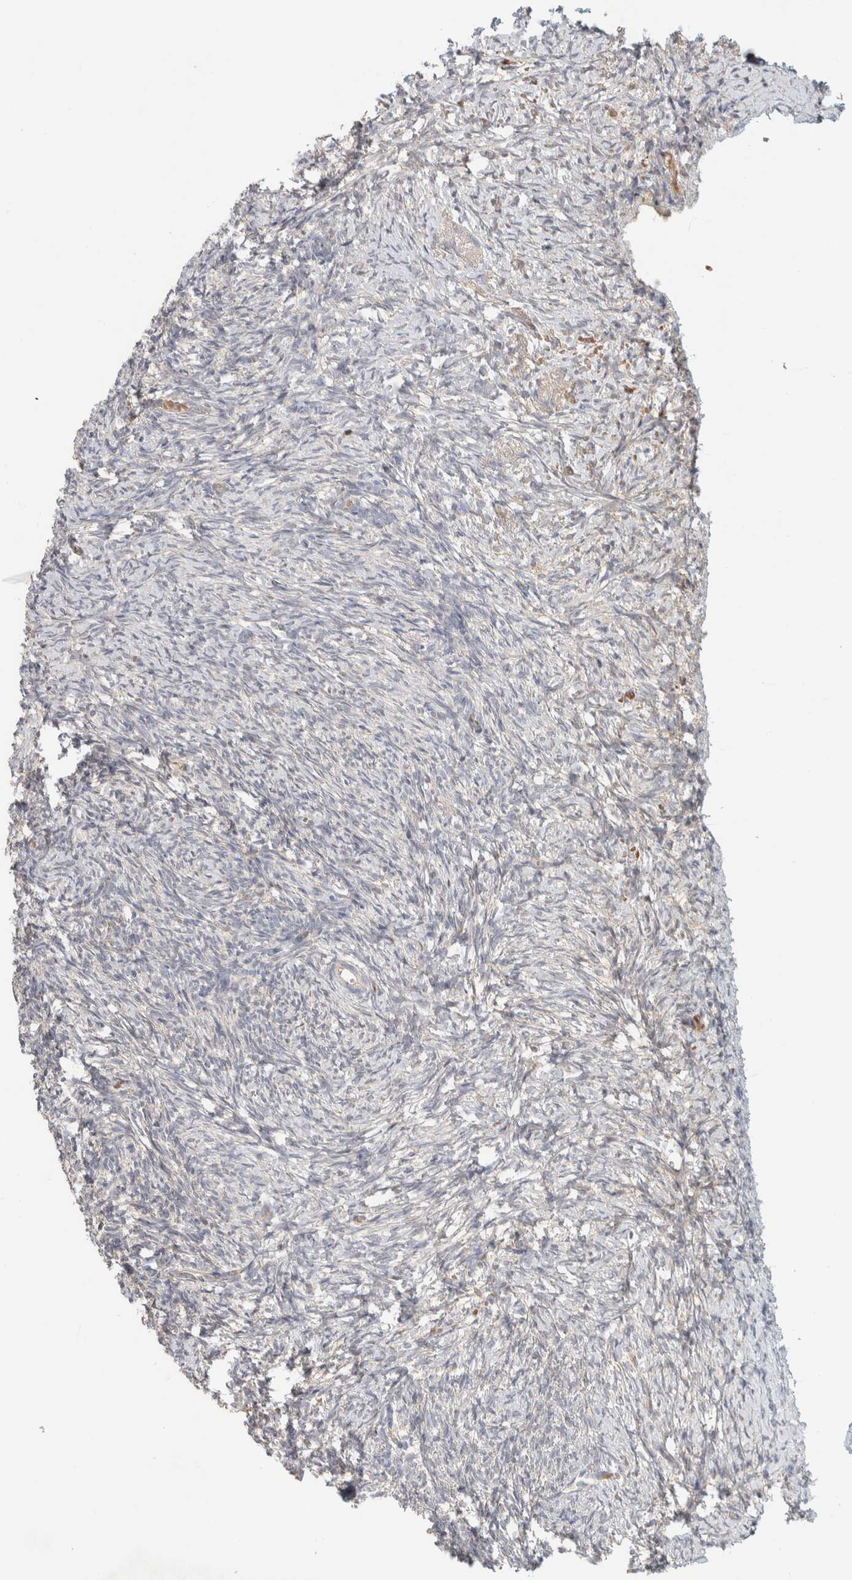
{"staining": {"intensity": "negative", "quantity": "none", "location": "none"}, "tissue": "ovary", "cell_type": "Ovarian stroma cells", "image_type": "normal", "snomed": [{"axis": "morphology", "description": "Normal tissue, NOS"}, {"axis": "topography", "description": "Ovary"}], "caption": "IHC histopathology image of unremarkable ovary: ovary stained with DAB (3,3'-diaminobenzidine) demonstrates no significant protein positivity in ovarian stroma cells. (DAB immunohistochemistry (IHC) with hematoxylin counter stain).", "gene": "GCLM", "patient": {"sex": "female", "age": 41}}